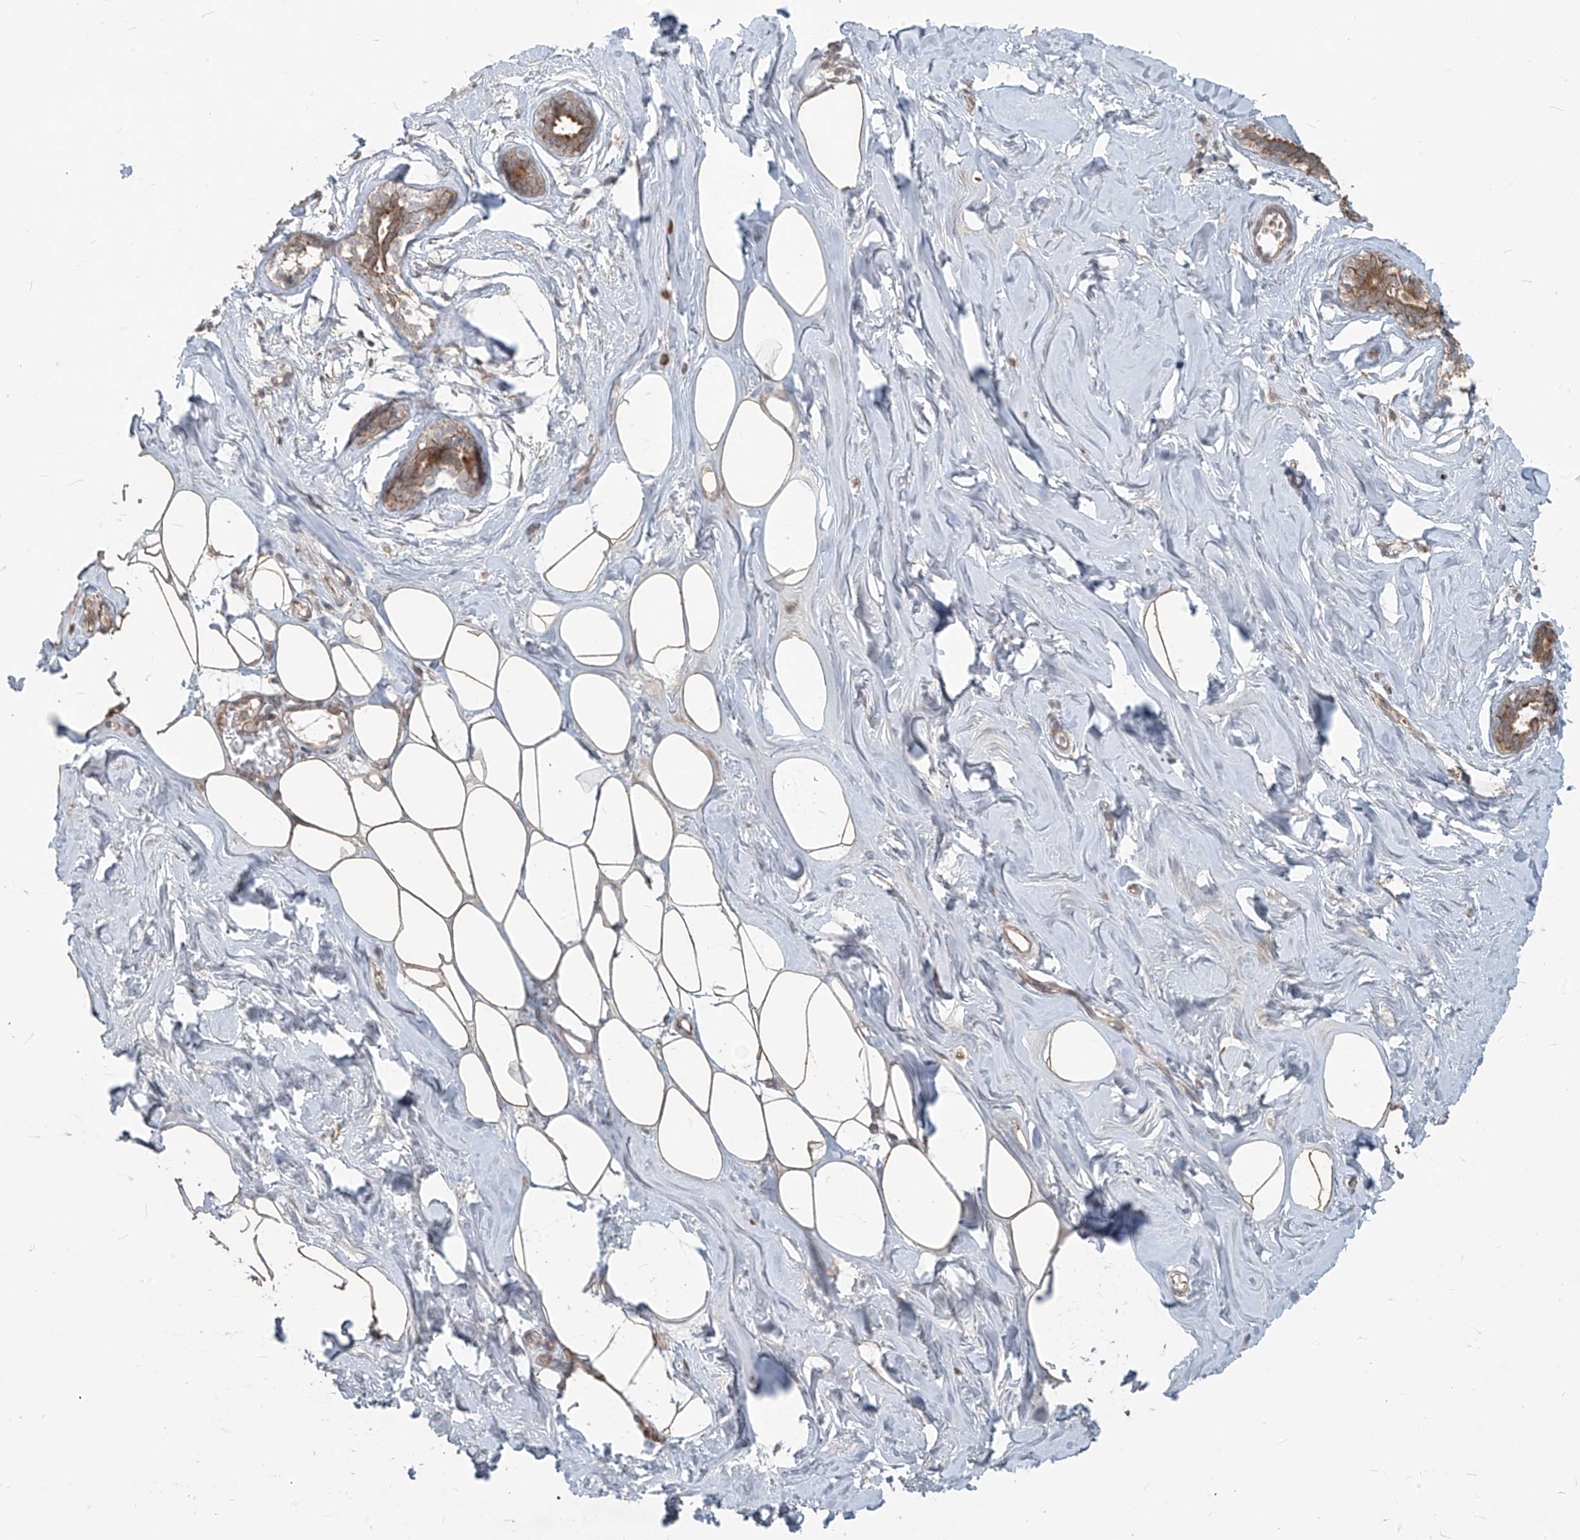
{"staining": {"intensity": "moderate", "quantity": ">75%", "location": "cytoplasmic/membranous"}, "tissue": "adipose tissue", "cell_type": "Adipocytes", "image_type": "normal", "snomed": [{"axis": "morphology", "description": "Normal tissue, NOS"}, {"axis": "morphology", "description": "Fibrosis, NOS"}, {"axis": "topography", "description": "Breast"}, {"axis": "topography", "description": "Adipose tissue"}], "caption": "Moderate cytoplasmic/membranous staining for a protein is seen in about >75% of adipocytes of normal adipose tissue using immunohistochemistry.", "gene": "KATNIP", "patient": {"sex": "female", "age": 39}}